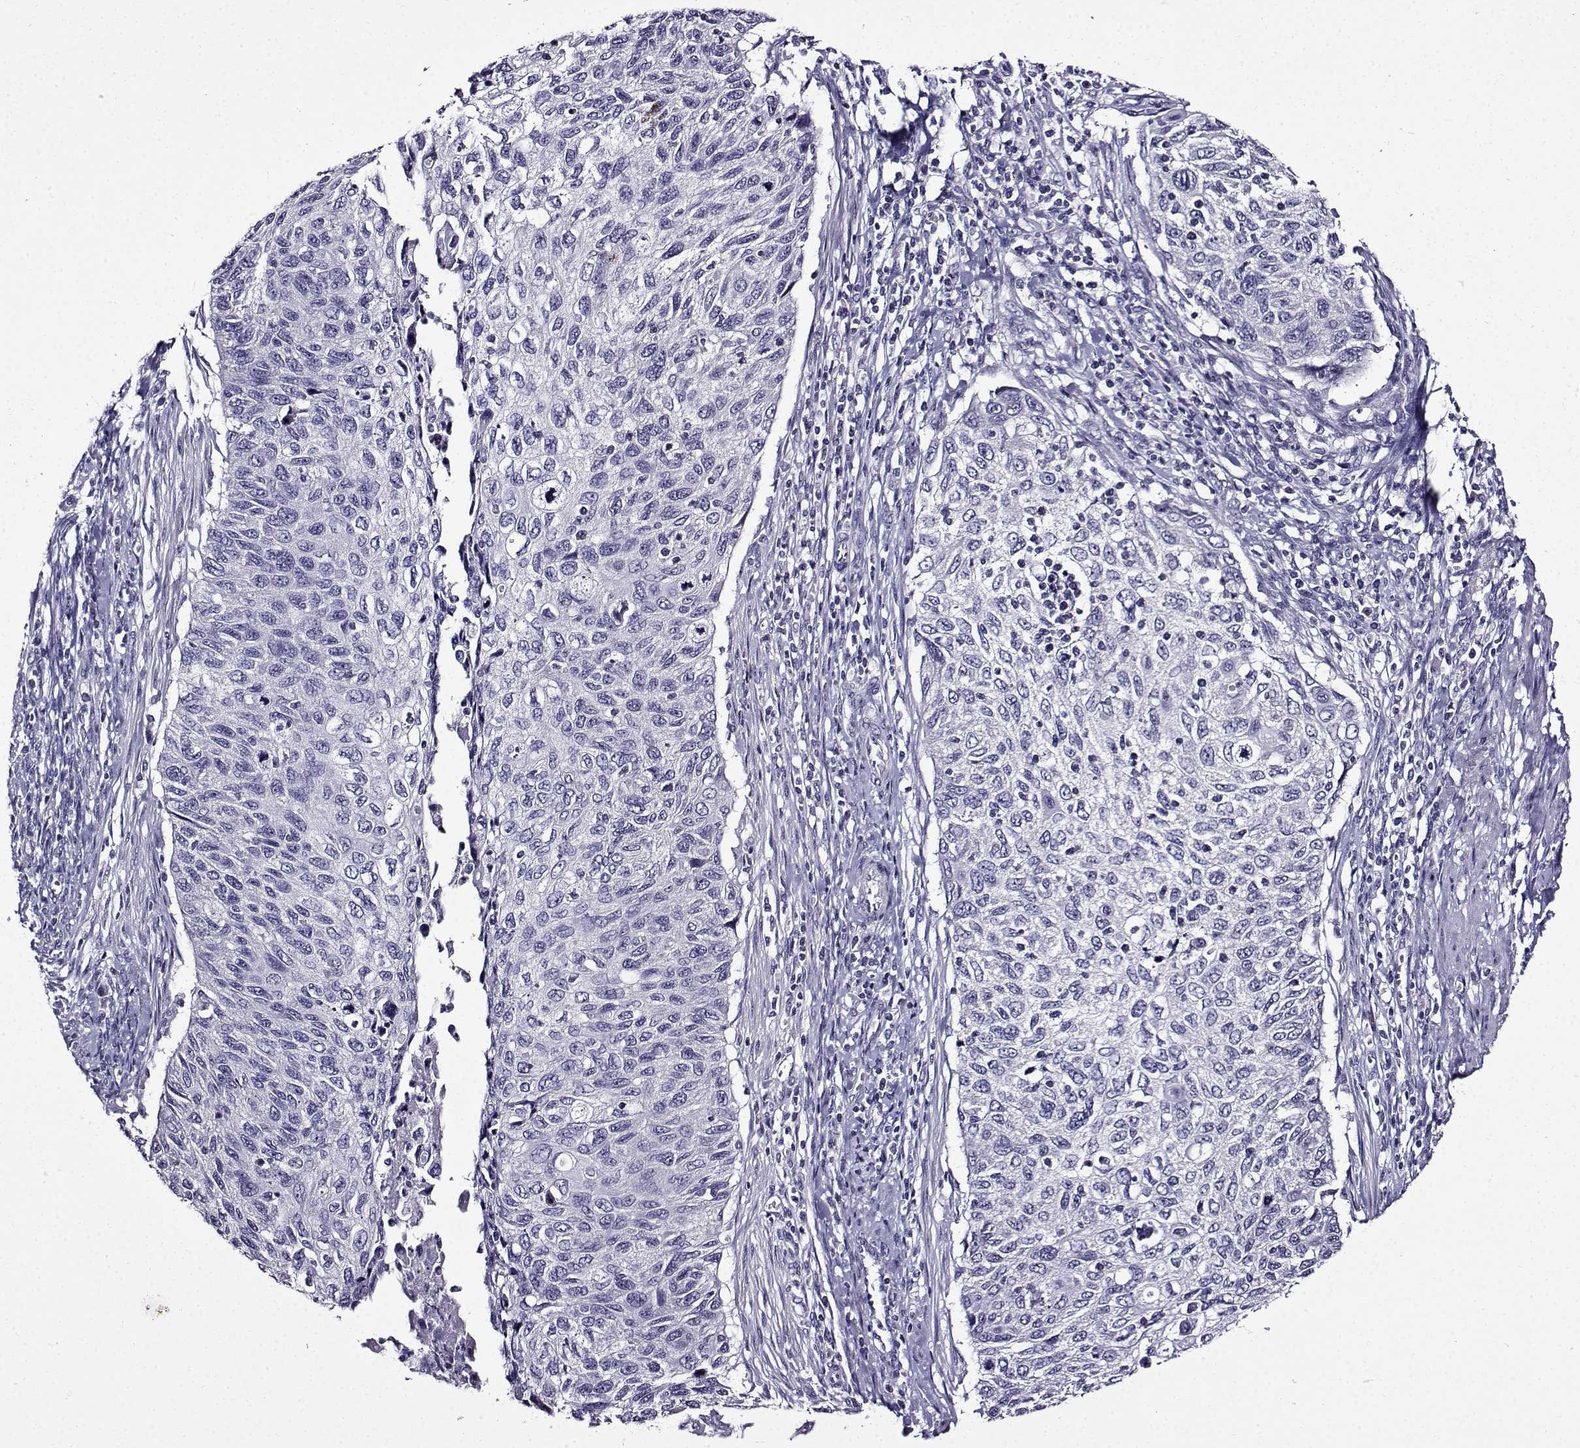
{"staining": {"intensity": "negative", "quantity": "none", "location": "none"}, "tissue": "cervical cancer", "cell_type": "Tumor cells", "image_type": "cancer", "snomed": [{"axis": "morphology", "description": "Squamous cell carcinoma, NOS"}, {"axis": "topography", "description": "Cervix"}], "caption": "High magnification brightfield microscopy of squamous cell carcinoma (cervical) stained with DAB (brown) and counterstained with hematoxylin (blue): tumor cells show no significant staining.", "gene": "TMEM266", "patient": {"sex": "female", "age": 70}}